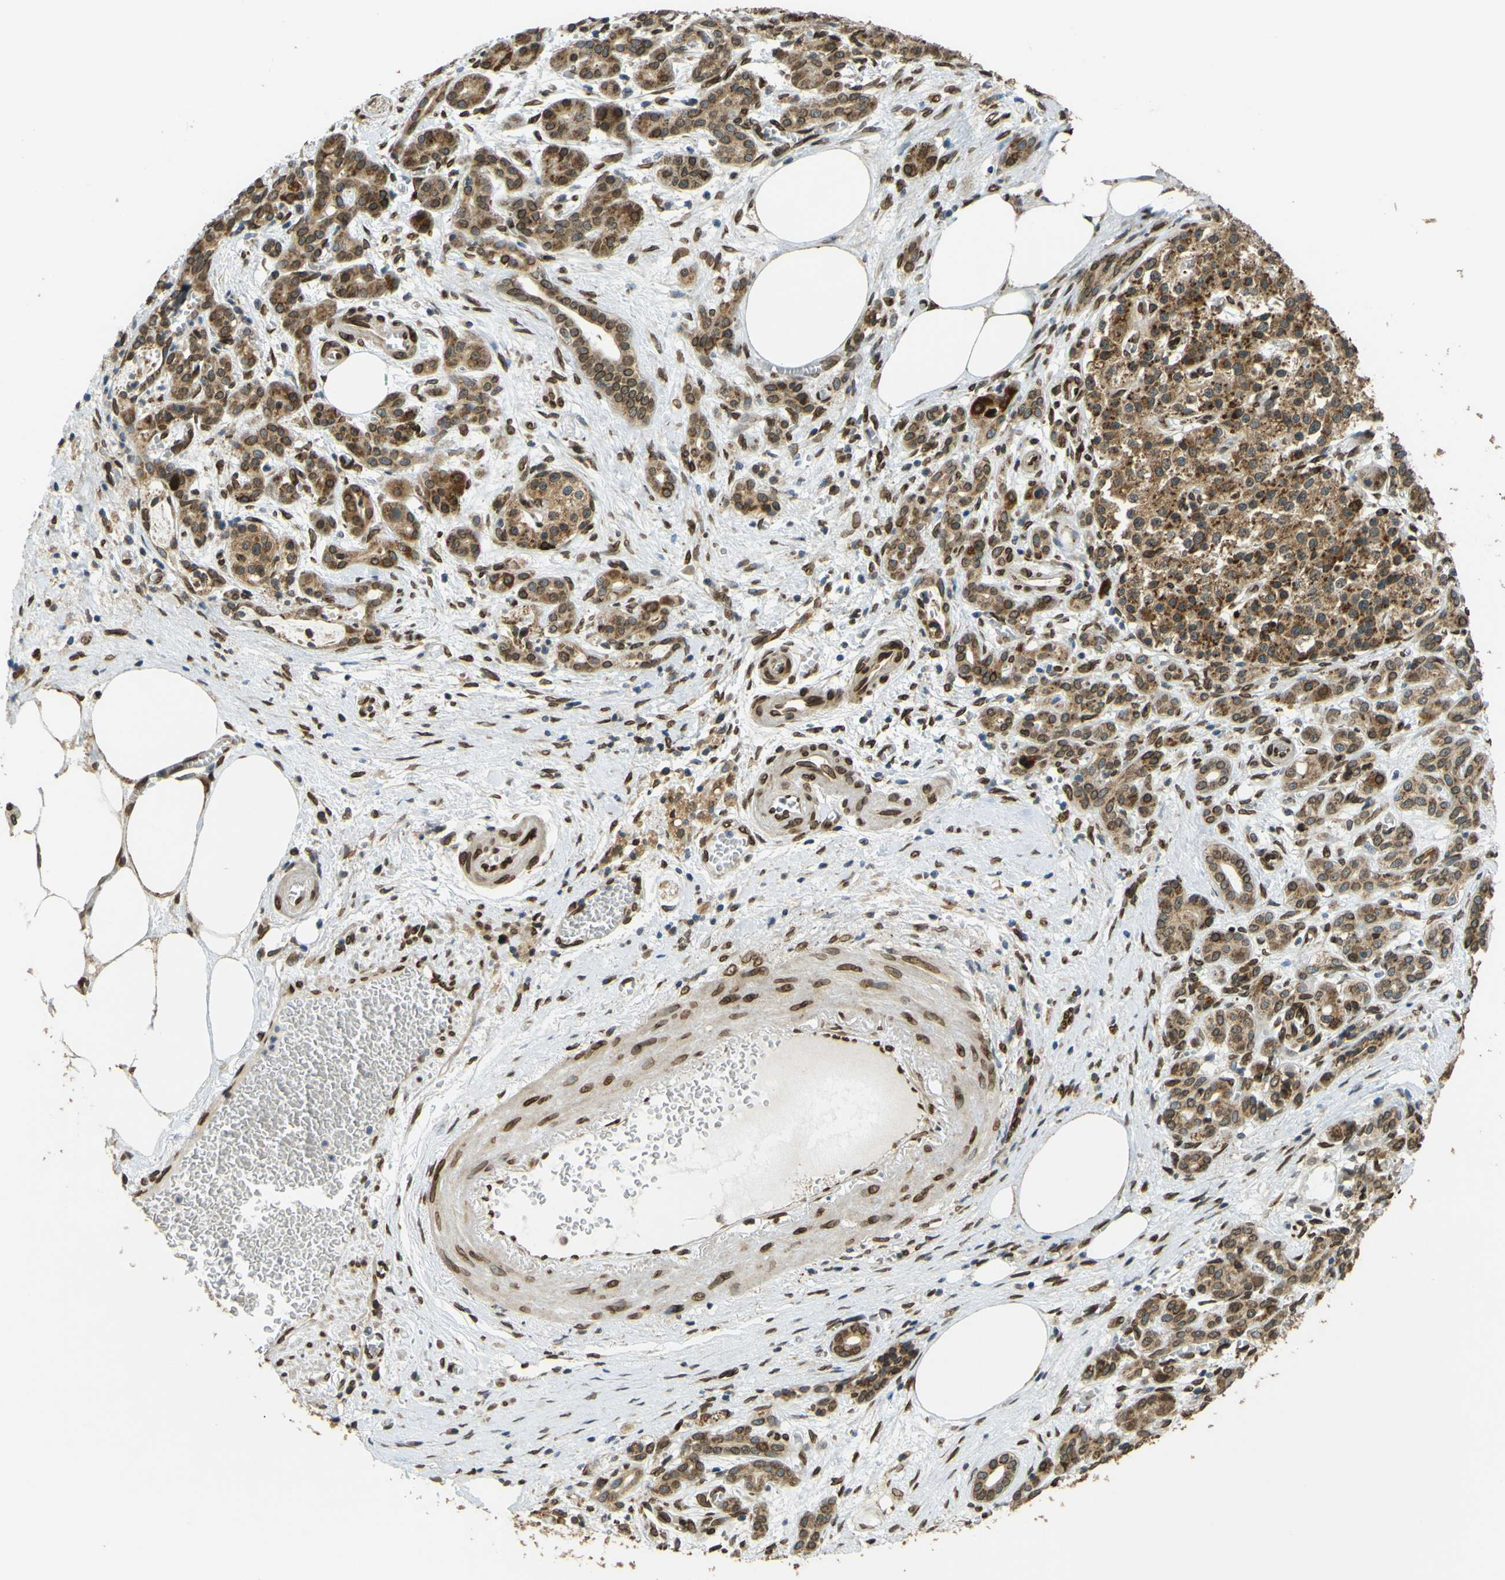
{"staining": {"intensity": "moderate", "quantity": ">75%", "location": "cytoplasmic/membranous,nuclear"}, "tissue": "pancreatic cancer", "cell_type": "Tumor cells", "image_type": "cancer", "snomed": [{"axis": "morphology", "description": "Adenocarcinoma, NOS"}, {"axis": "topography", "description": "Pancreas"}], "caption": "Tumor cells exhibit medium levels of moderate cytoplasmic/membranous and nuclear expression in about >75% of cells in human adenocarcinoma (pancreatic).", "gene": "GALNT1", "patient": {"sex": "female", "age": 70}}